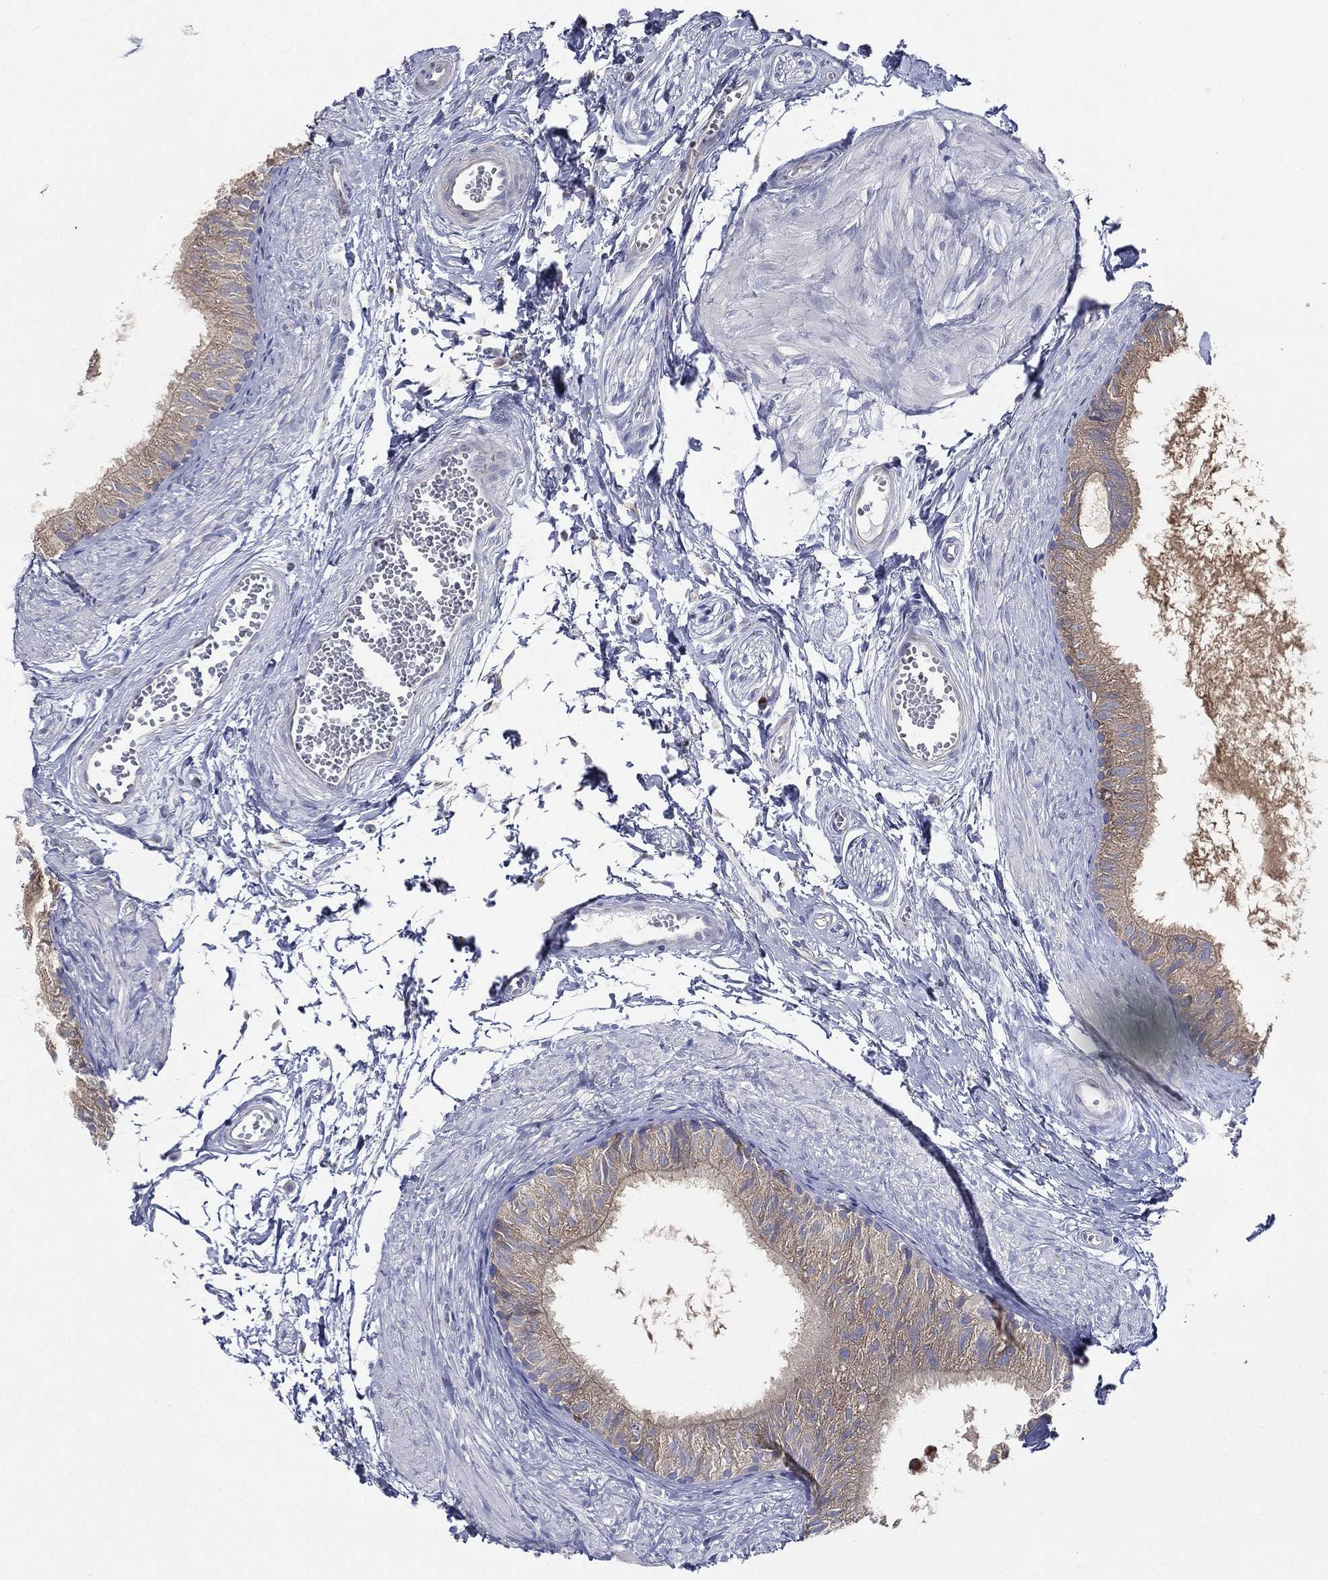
{"staining": {"intensity": "moderate", "quantity": "25%-75%", "location": "cytoplasmic/membranous"}, "tissue": "epididymis", "cell_type": "Glandular cells", "image_type": "normal", "snomed": [{"axis": "morphology", "description": "Normal tissue, NOS"}, {"axis": "topography", "description": "Epididymis"}], "caption": "DAB (3,3'-diaminobenzidine) immunohistochemical staining of benign human epididymis reveals moderate cytoplasmic/membranous protein positivity in about 25%-75% of glandular cells. The protein of interest is shown in brown color, while the nuclei are stained blue.", "gene": "ATP8A2", "patient": {"sex": "male", "age": 22}}